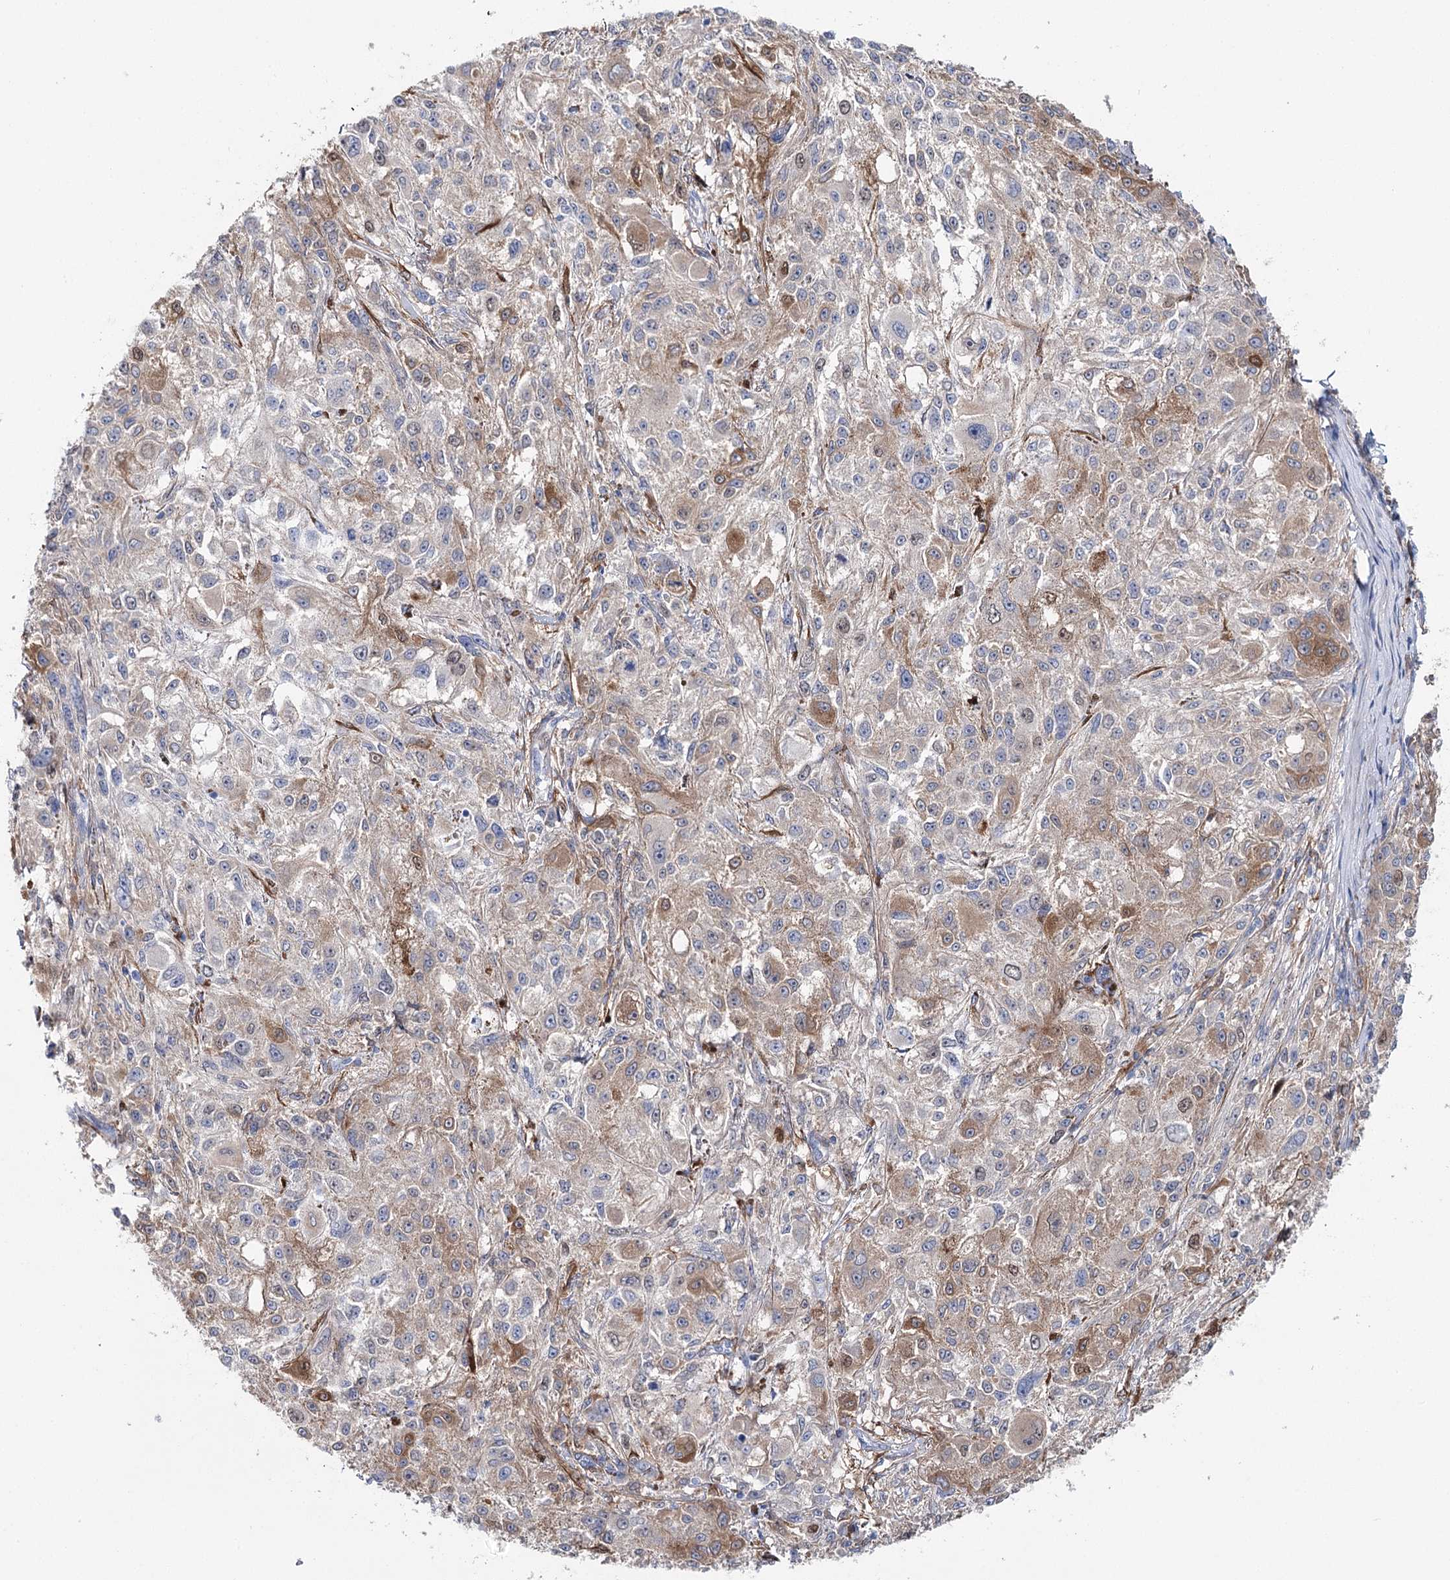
{"staining": {"intensity": "weak", "quantity": "25%-75%", "location": "cytoplasmic/membranous"}, "tissue": "melanoma", "cell_type": "Tumor cells", "image_type": "cancer", "snomed": [{"axis": "morphology", "description": "Necrosis, NOS"}, {"axis": "morphology", "description": "Malignant melanoma, NOS"}, {"axis": "topography", "description": "Skin"}], "caption": "DAB (3,3'-diaminobenzidine) immunohistochemical staining of malignant melanoma demonstrates weak cytoplasmic/membranous protein staining in about 25%-75% of tumor cells.", "gene": "UGDH", "patient": {"sex": "female", "age": 87}}